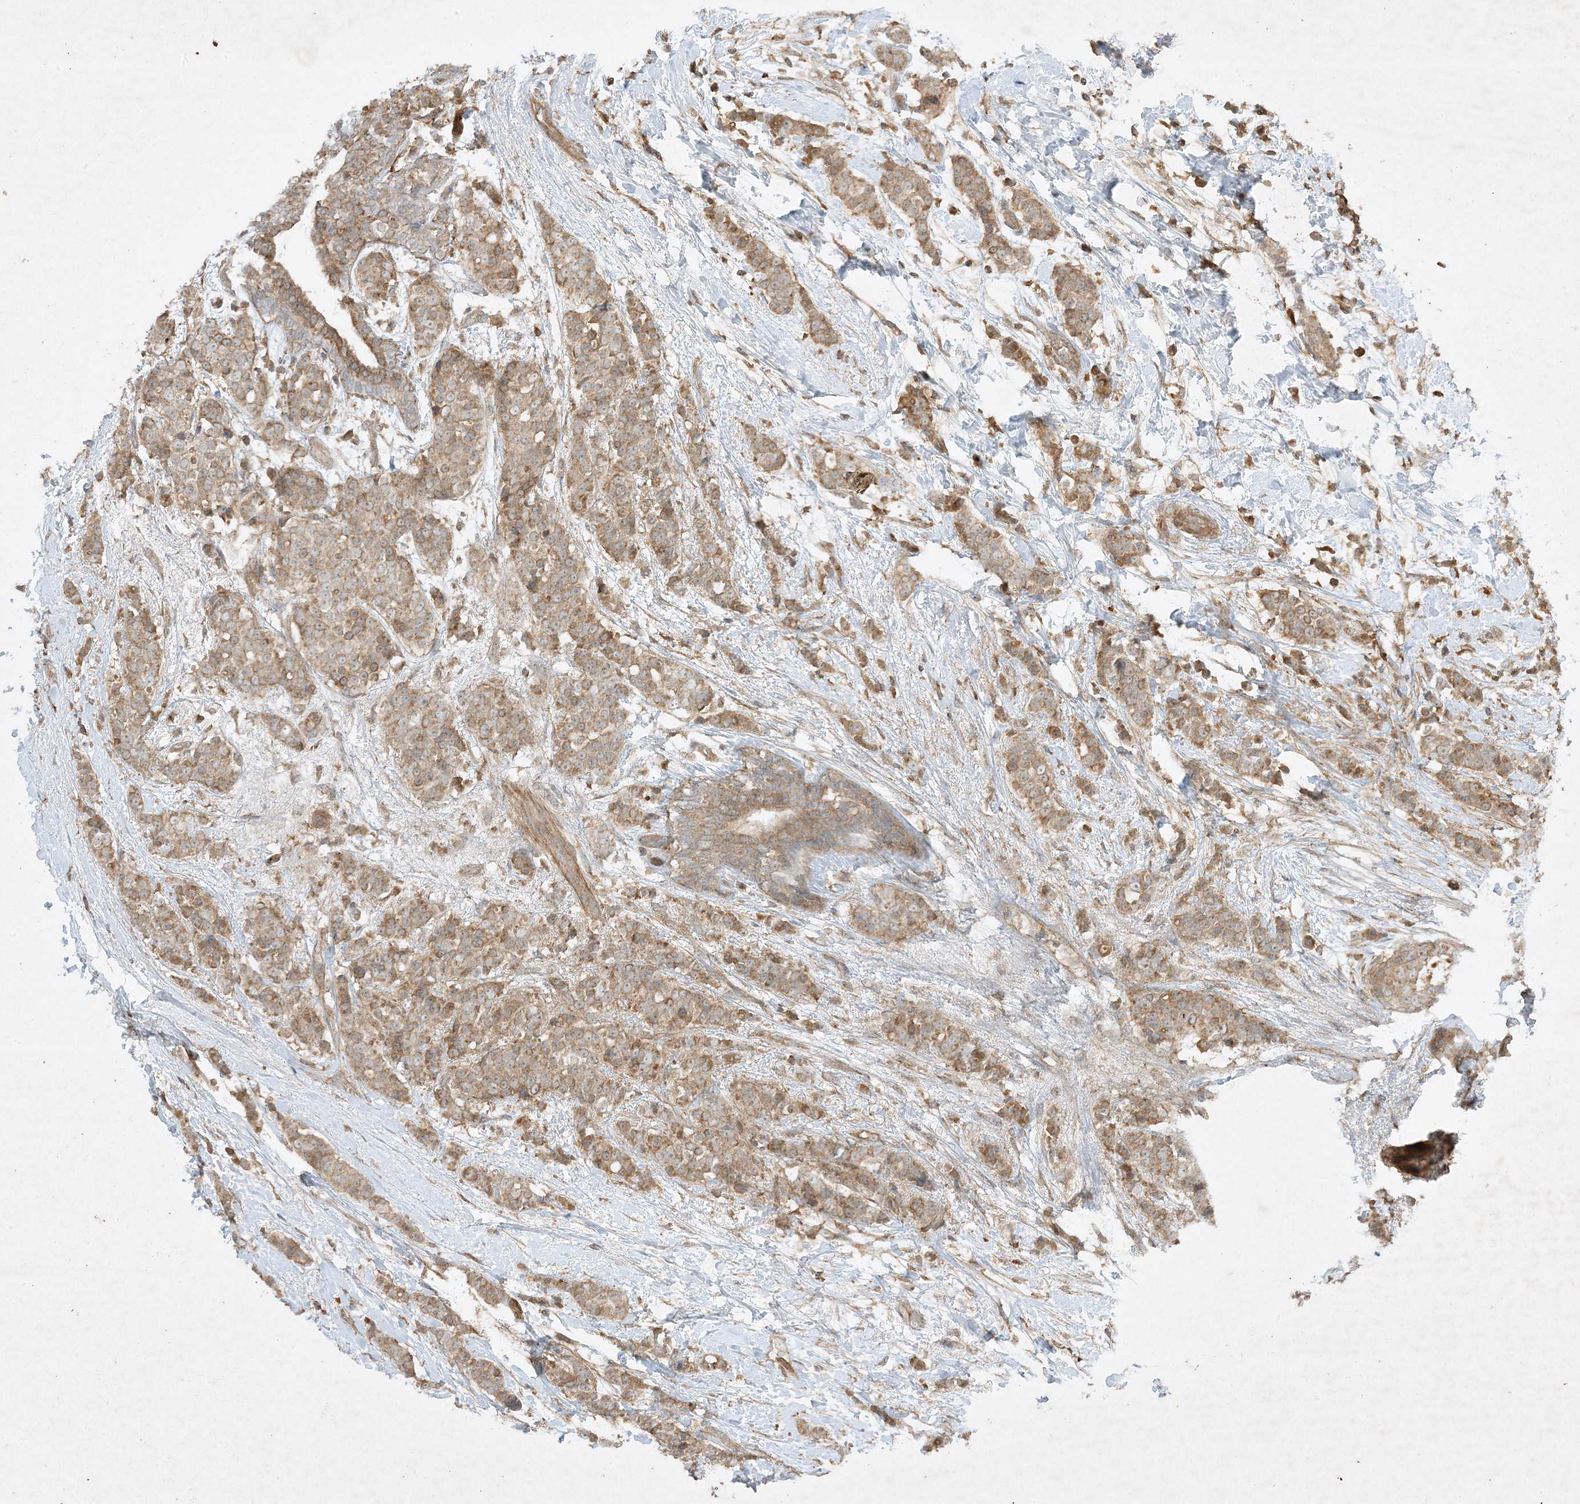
{"staining": {"intensity": "moderate", "quantity": ">75%", "location": "cytoplasmic/membranous"}, "tissue": "breast cancer", "cell_type": "Tumor cells", "image_type": "cancer", "snomed": [{"axis": "morphology", "description": "Lobular carcinoma"}, {"axis": "topography", "description": "Breast"}], "caption": "Tumor cells demonstrate moderate cytoplasmic/membranous positivity in about >75% of cells in breast lobular carcinoma.", "gene": "XRN1", "patient": {"sex": "female", "age": 51}}